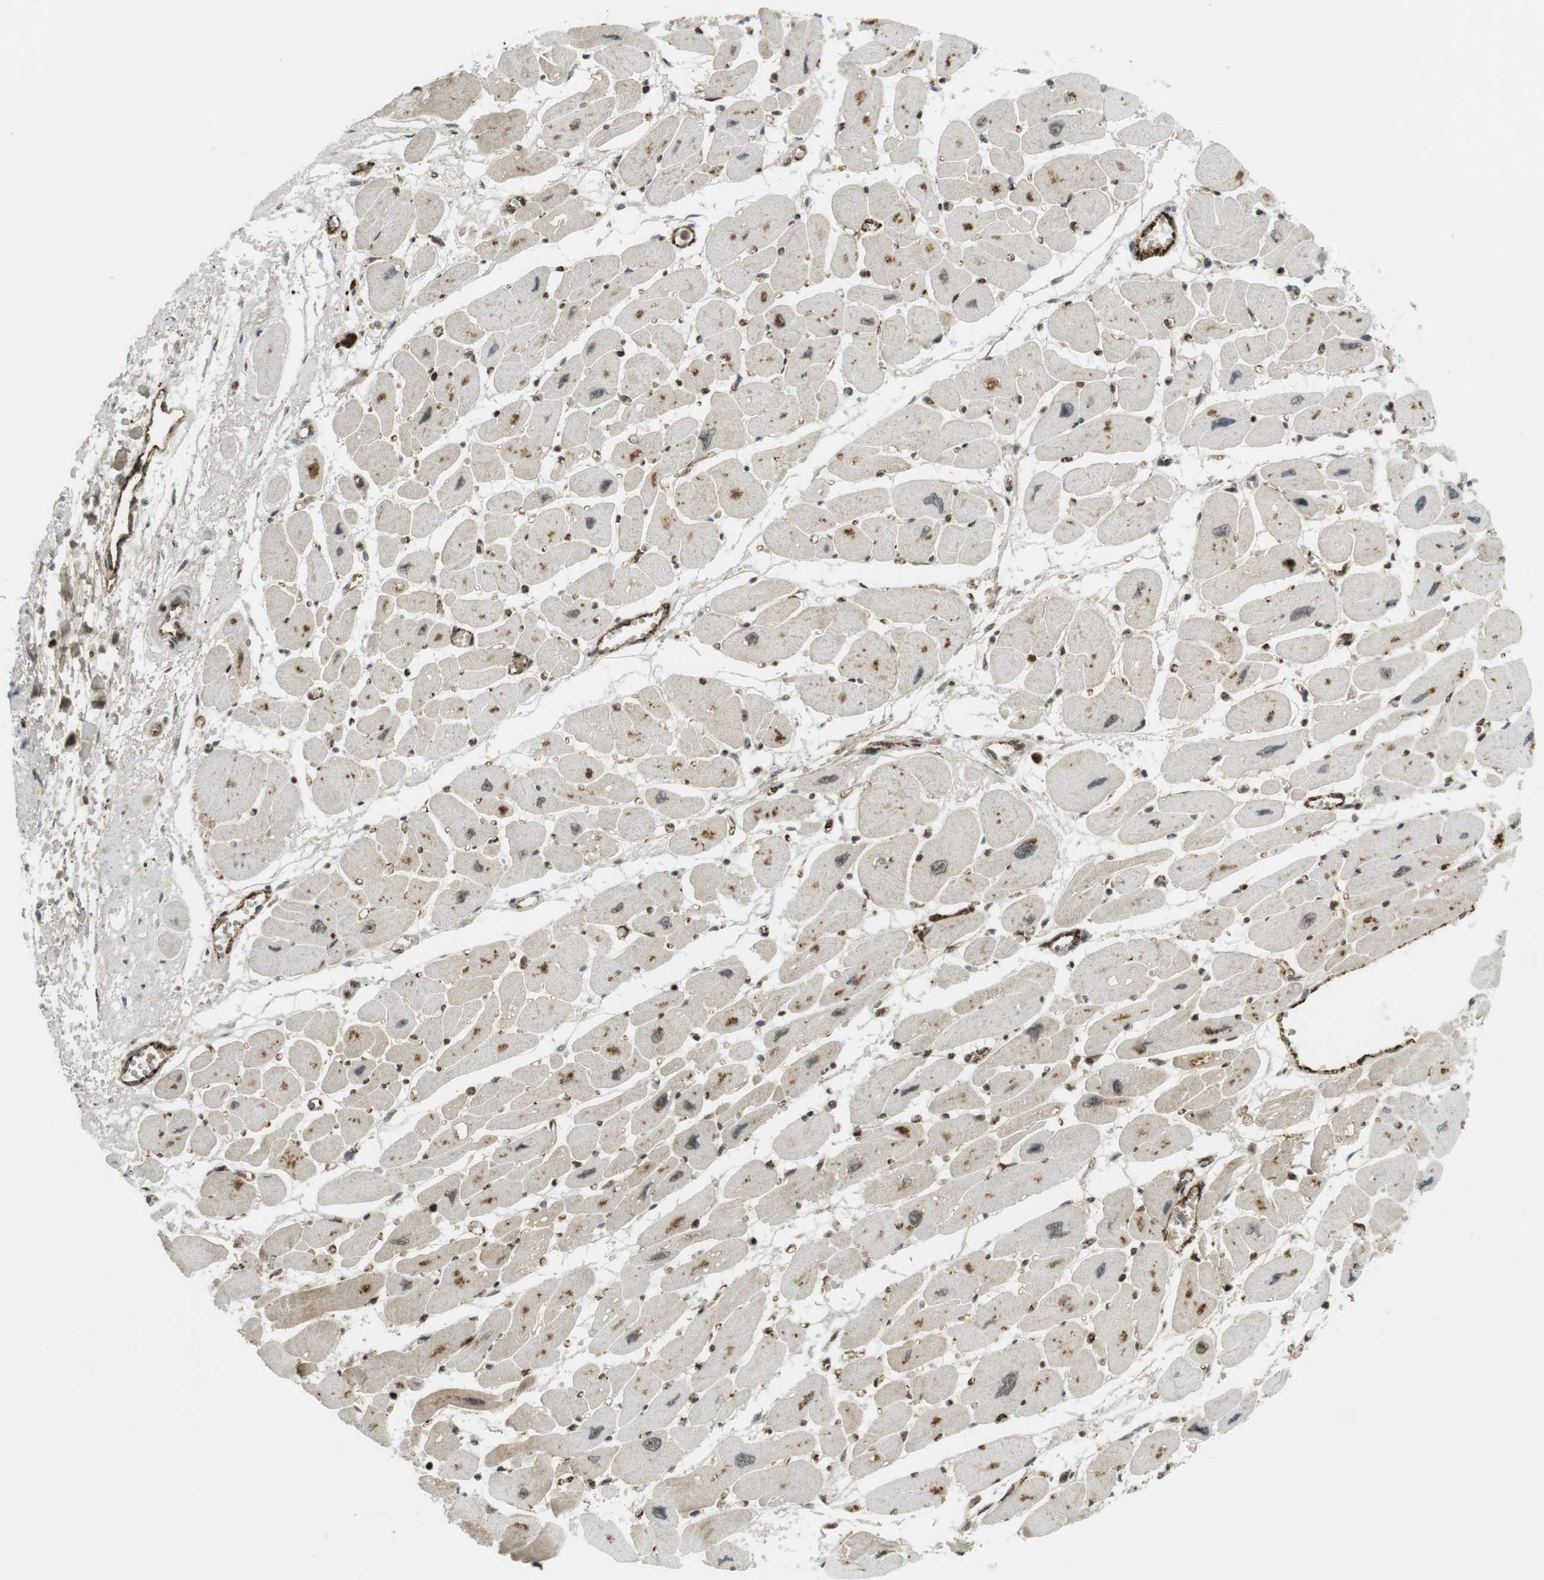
{"staining": {"intensity": "moderate", "quantity": ">75%", "location": "cytoplasmic/membranous,nuclear"}, "tissue": "heart muscle", "cell_type": "Cardiomyocytes", "image_type": "normal", "snomed": [{"axis": "morphology", "description": "Normal tissue, NOS"}, {"axis": "topography", "description": "Heart"}], "caption": "Heart muscle stained with a brown dye demonstrates moderate cytoplasmic/membranous,nuclear positive staining in approximately >75% of cardiomyocytes.", "gene": "PPP1R13B", "patient": {"sex": "female", "age": 54}}